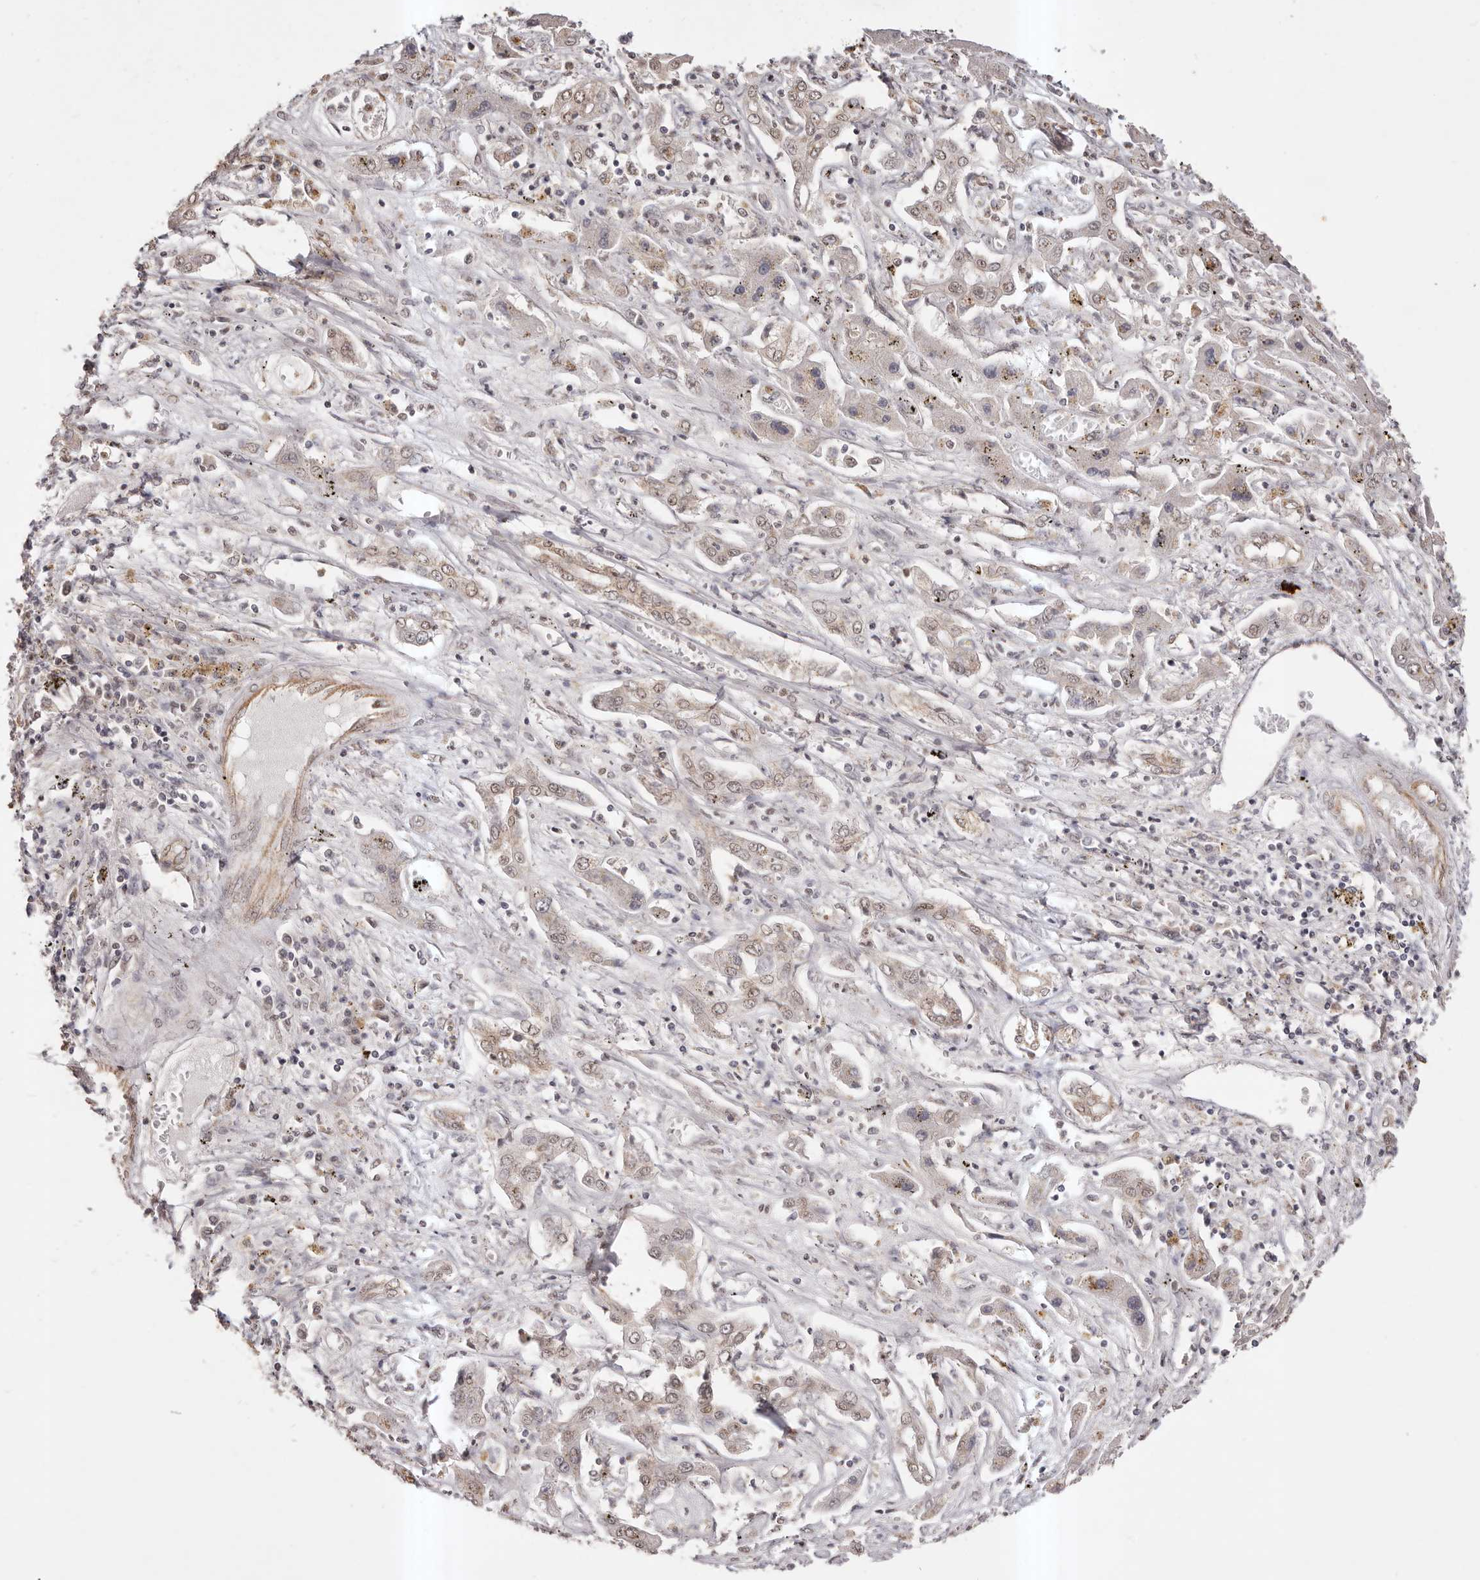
{"staining": {"intensity": "weak", "quantity": ">75%", "location": "nuclear"}, "tissue": "liver cancer", "cell_type": "Tumor cells", "image_type": "cancer", "snomed": [{"axis": "morphology", "description": "Cholangiocarcinoma"}, {"axis": "topography", "description": "Liver"}], "caption": "Cholangiocarcinoma (liver) tissue reveals weak nuclear expression in approximately >75% of tumor cells, visualized by immunohistochemistry.", "gene": "RPS6KA5", "patient": {"sex": "male", "age": 67}}